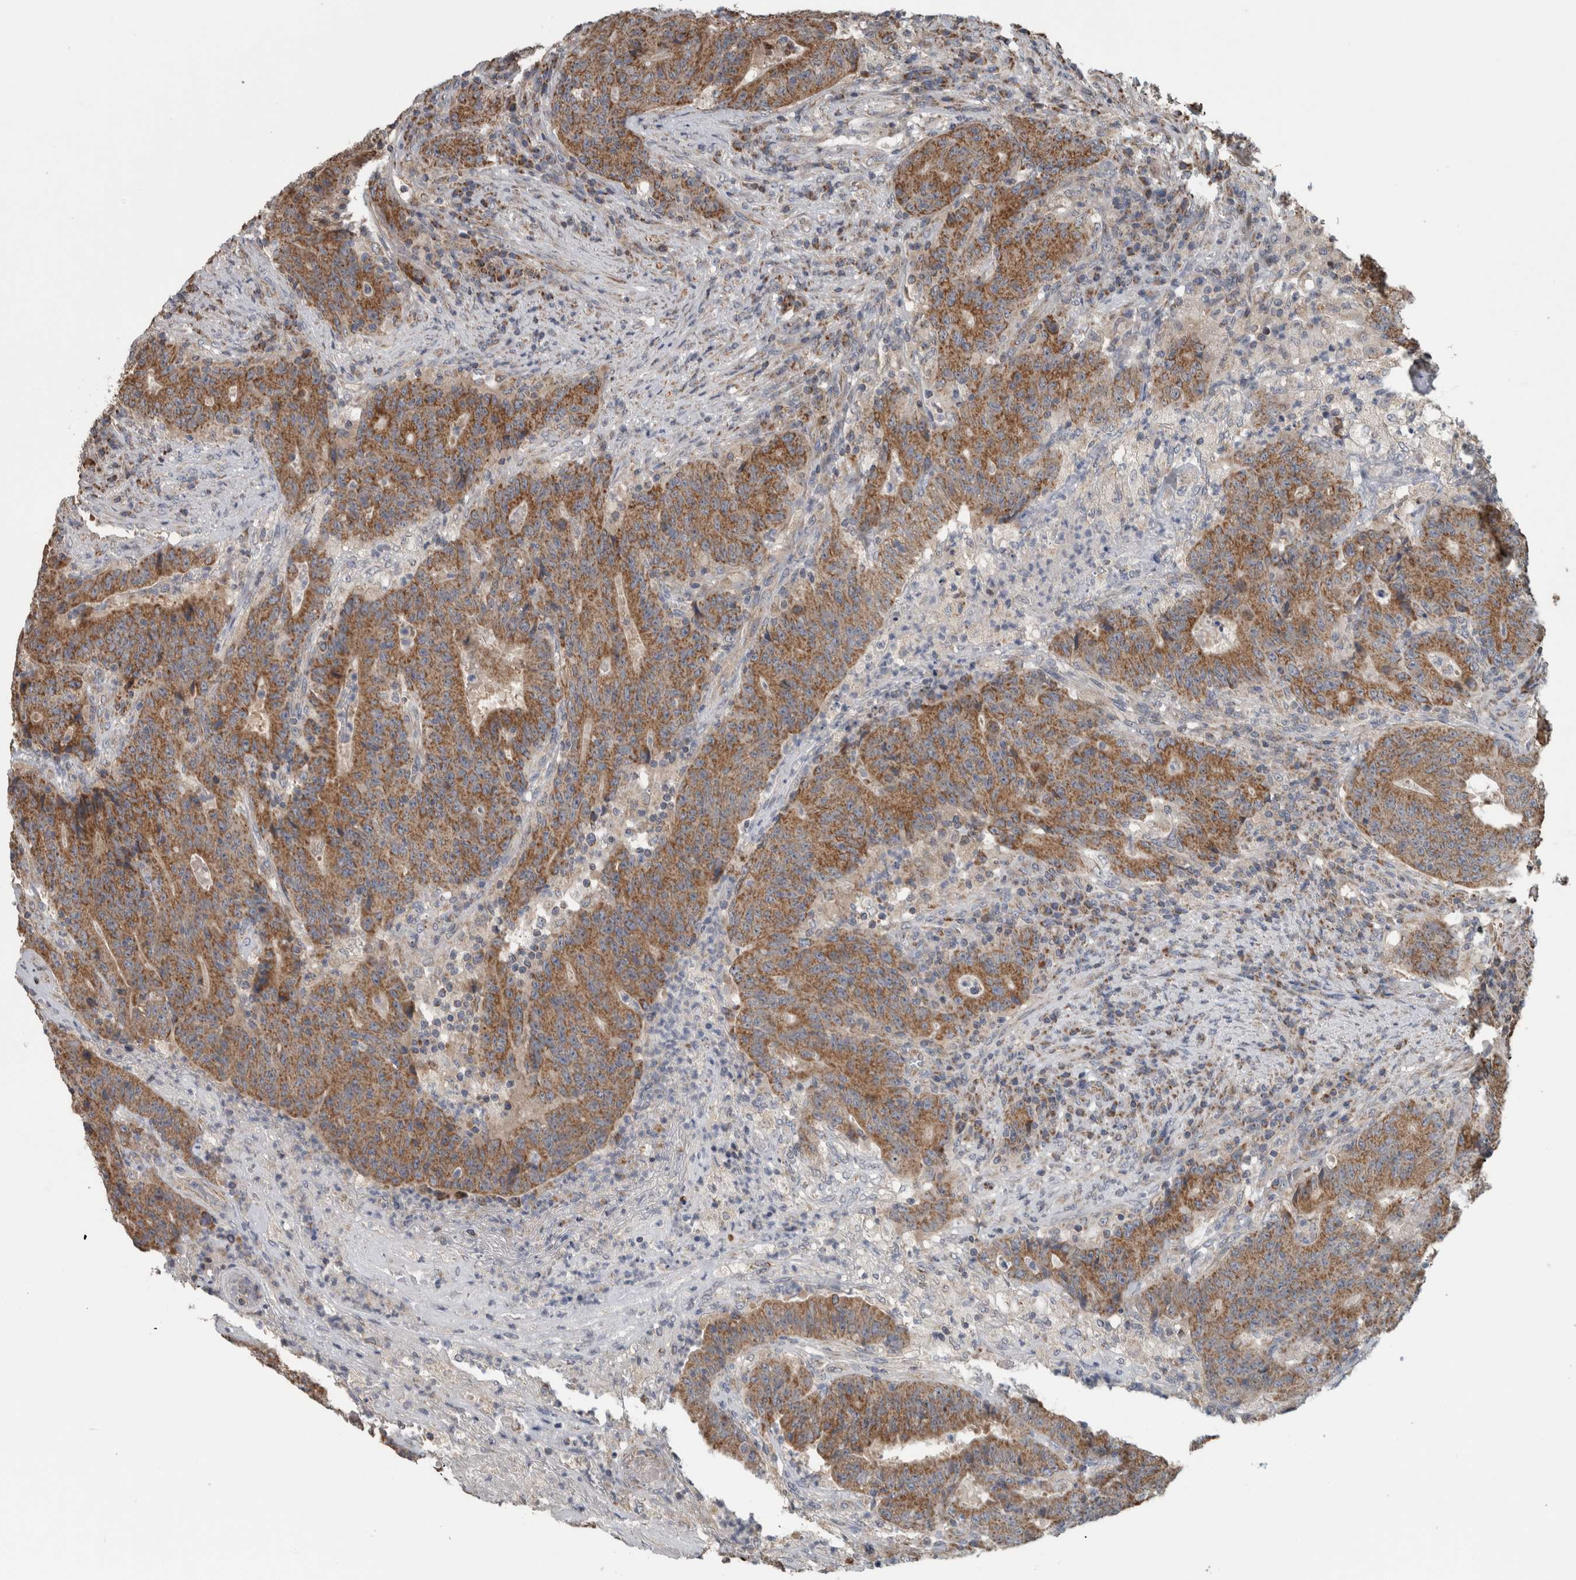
{"staining": {"intensity": "strong", "quantity": ">75%", "location": "cytoplasmic/membranous"}, "tissue": "colorectal cancer", "cell_type": "Tumor cells", "image_type": "cancer", "snomed": [{"axis": "morphology", "description": "Normal tissue, NOS"}, {"axis": "morphology", "description": "Adenocarcinoma, NOS"}, {"axis": "topography", "description": "Colon"}], "caption": "This is an image of IHC staining of adenocarcinoma (colorectal), which shows strong staining in the cytoplasmic/membranous of tumor cells.", "gene": "ARMC1", "patient": {"sex": "female", "age": 75}}